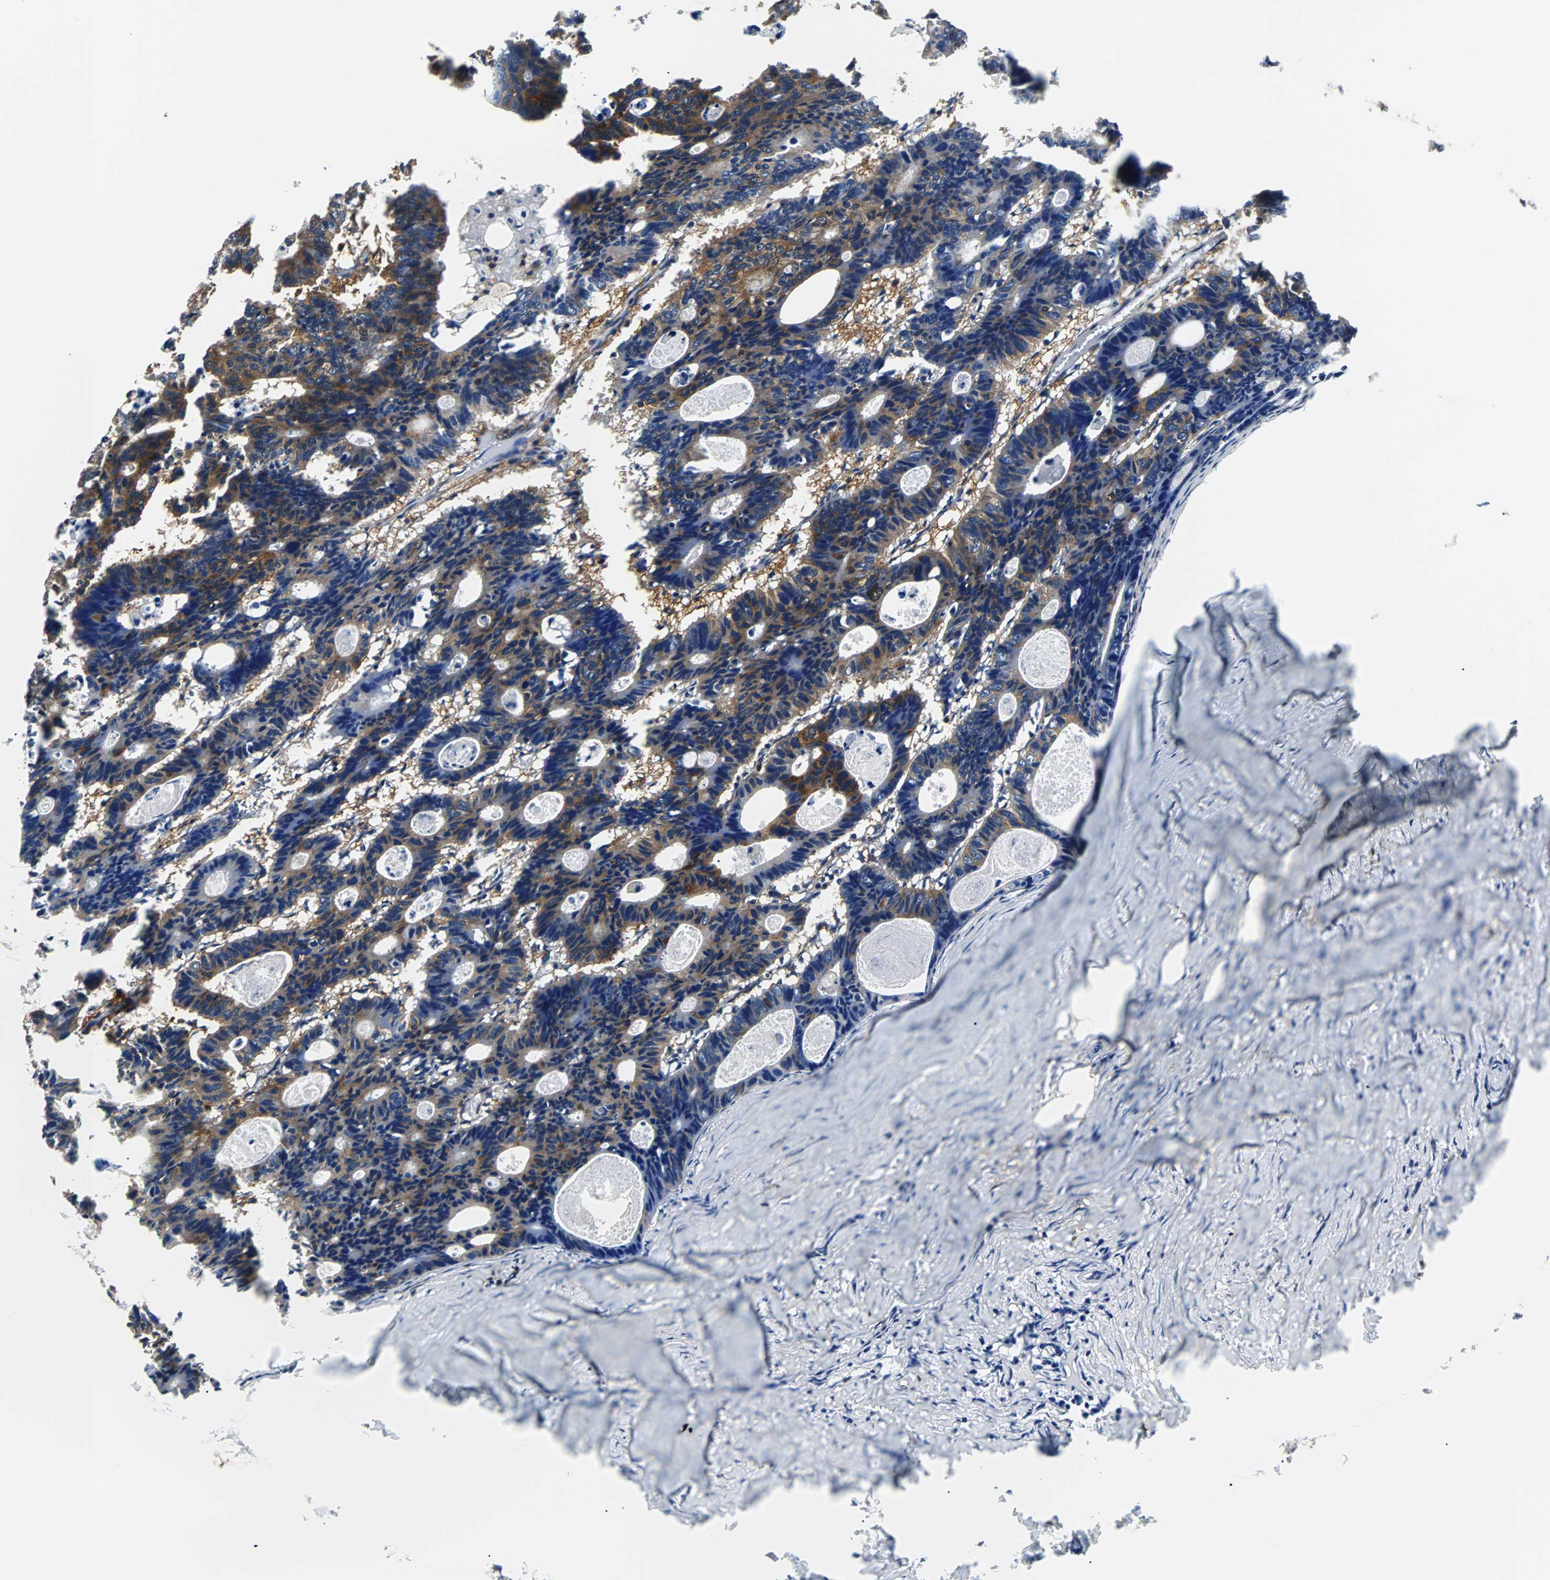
{"staining": {"intensity": "moderate", "quantity": "25%-75%", "location": "cytoplasmic/membranous"}, "tissue": "colorectal cancer", "cell_type": "Tumor cells", "image_type": "cancer", "snomed": [{"axis": "morphology", "description": "Adenocarcinoma, NOS"}, {"axis": "topography", "description": "Colon"}], "caption": "High-magnification brightfield microscopy of adenocarcinoma (colorectal) stained with DAB (brown) and counterstained with hematoxylin (blue). tumor cells exhibit moderate cytoplasmic/membranous staining is present in about25%-75% of cells.", "gene": "RELA", "patient": {"sex": "female", "age": 55}}